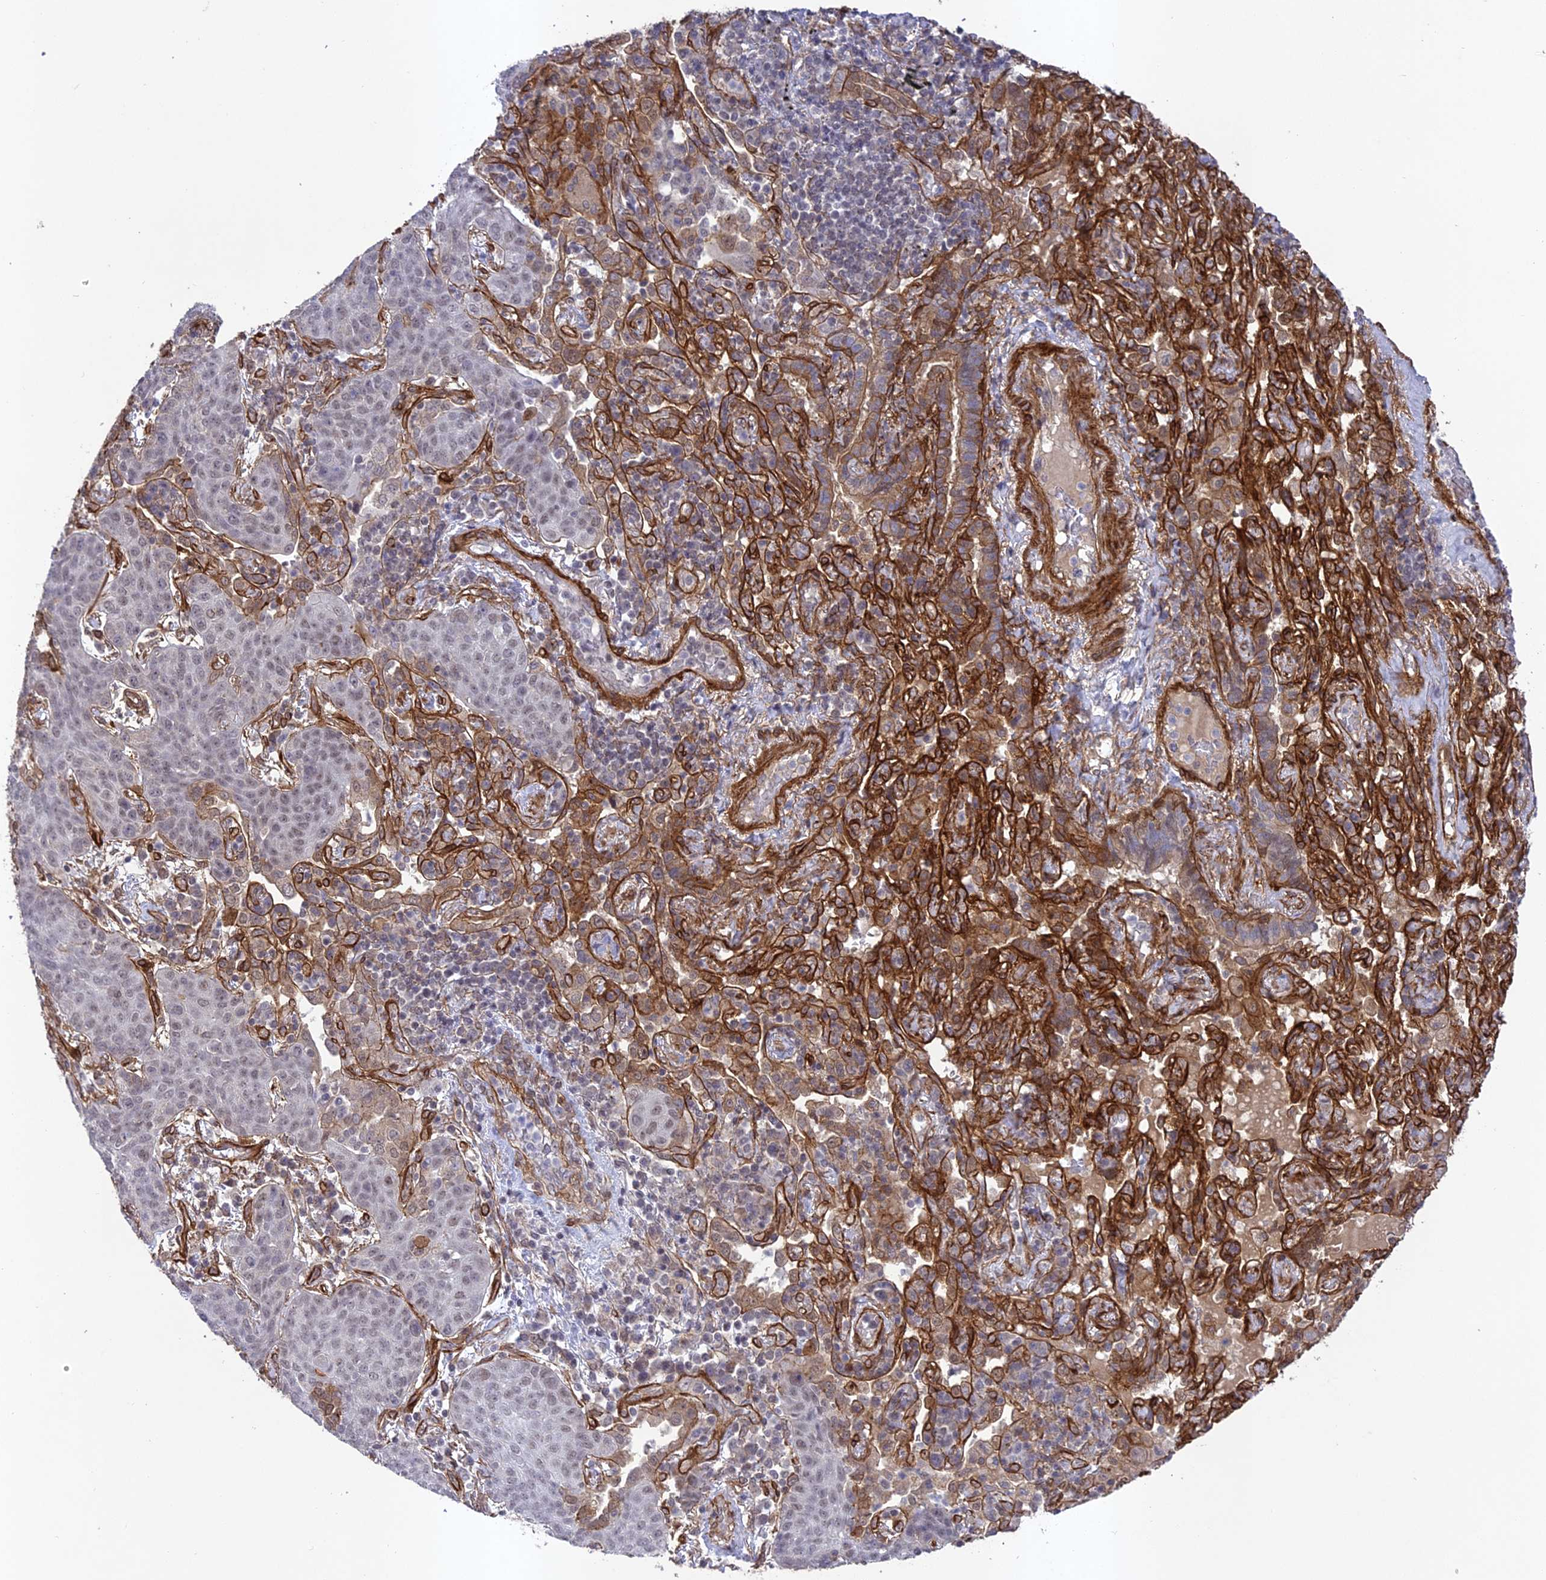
{"staining": {"intensity": "negative", "quantity": "none", "location": "none"}, "tissue": "lung cancer", "cell_type": "Tumor cells", "image_type": "cancer", "snomed": [{"axis": "morphology", "description": "Squamous cell carcinoma, NOS"}, {"axis": "topography", "description": "Lung"}], "caption": "Immunohistochemistry (IHC) histopathology image of lung cancer (squamous cell carcinoma) stained for a protein (brown), which displays no staining in tumor cells. (Stains: DAB (3,3'-diaminobenzidine) immunohistochemistry with hematoxylin counter stain, Microscopy: brightfield microscopy at high magnification).", "gene": "TNS1", "patient": {"sex": "female", "age": 70}}